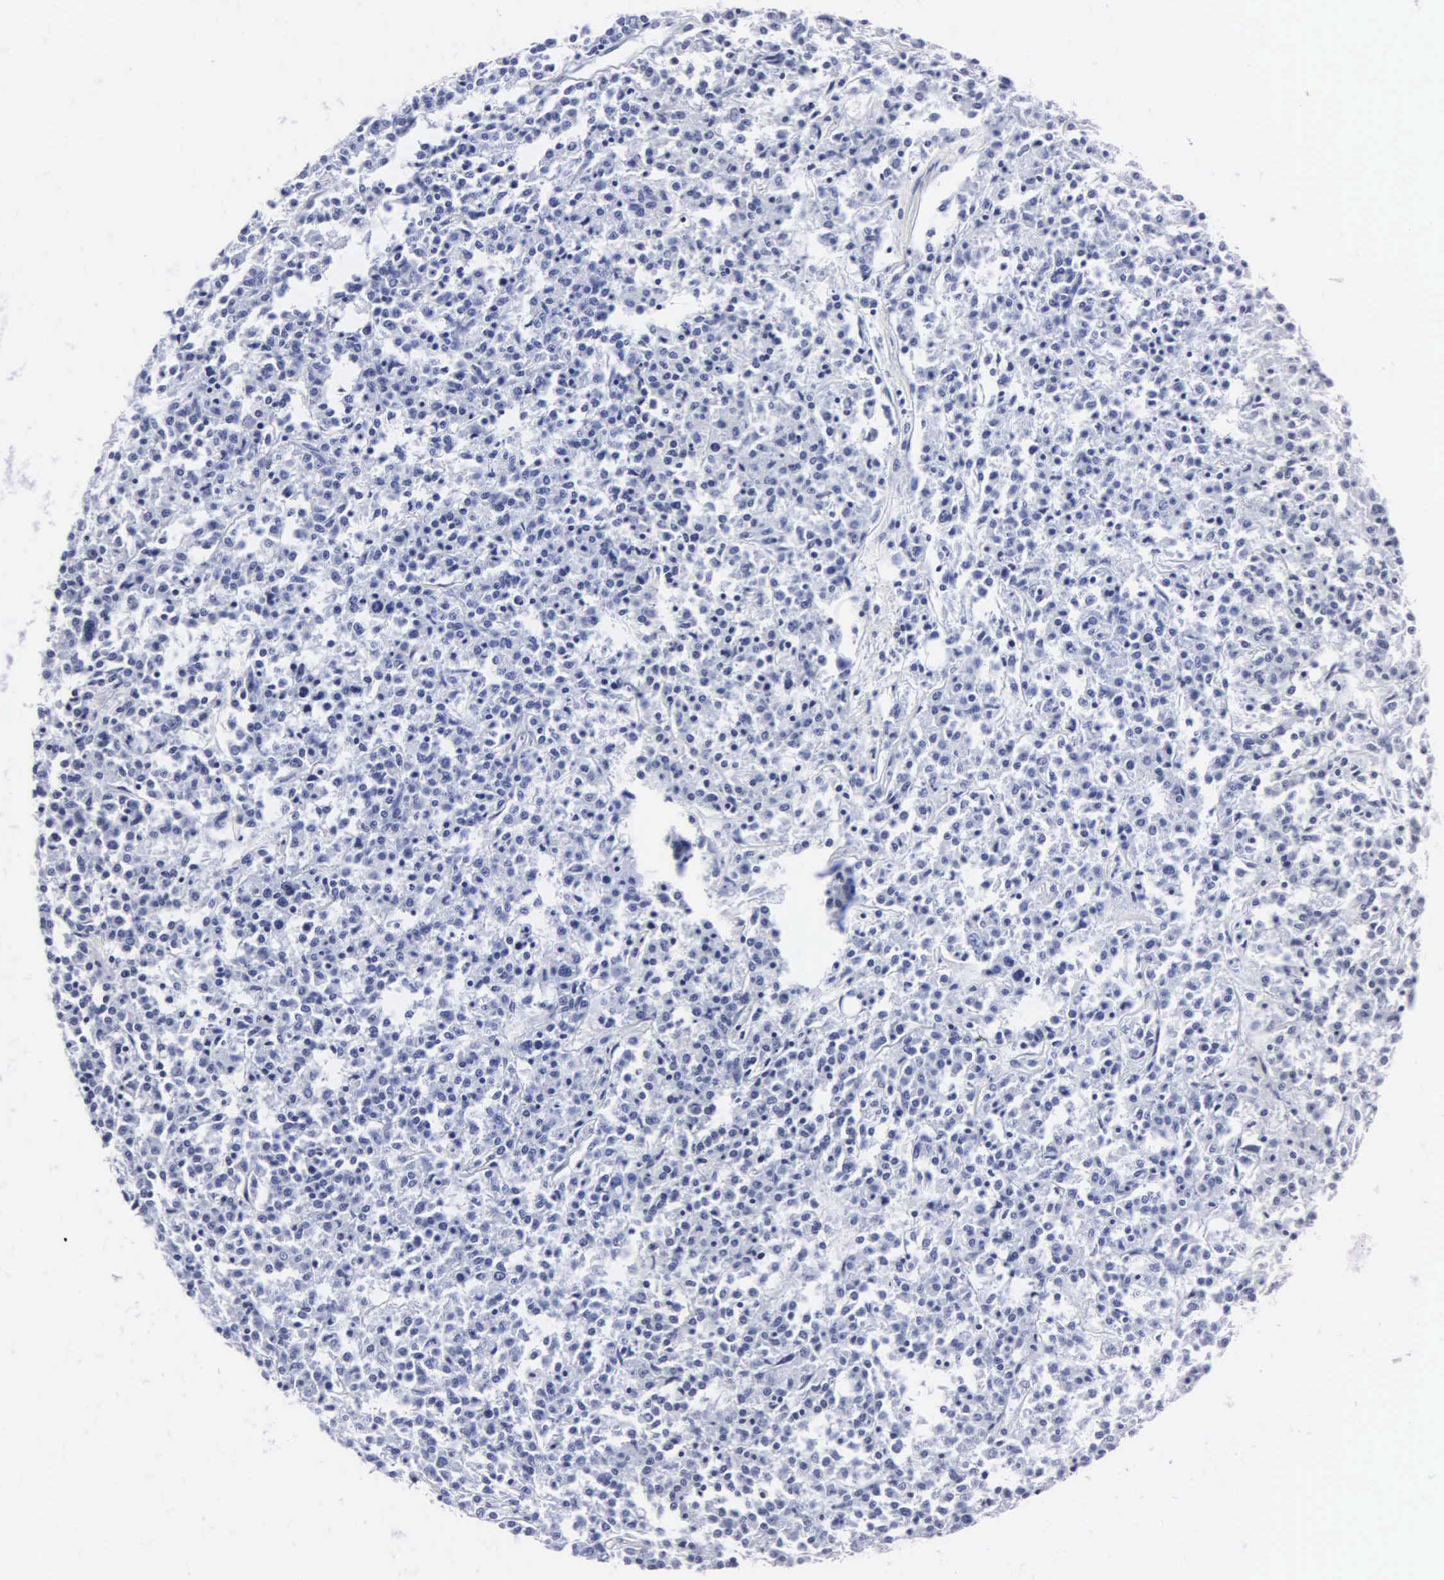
{"staining": {"intensity": "negative", "quantity": "none", "location": "none"}, "tissue": "lymphoma", "cell_type": "Tumor cells", "image_type": "cancer", "snomed": [{"axis": "morphology", "description": "Malignant lymphoma, non-Hodgkin's type, Low grade"}, {"axis": "topography", "description": "Small intestine"}], "caption": "This is an immunohistochemistry (IHC) image of lymphoma. There is no positivity in tumor cells.", "gene": "MB", "patient": {"sex": "female", "age": 59}}